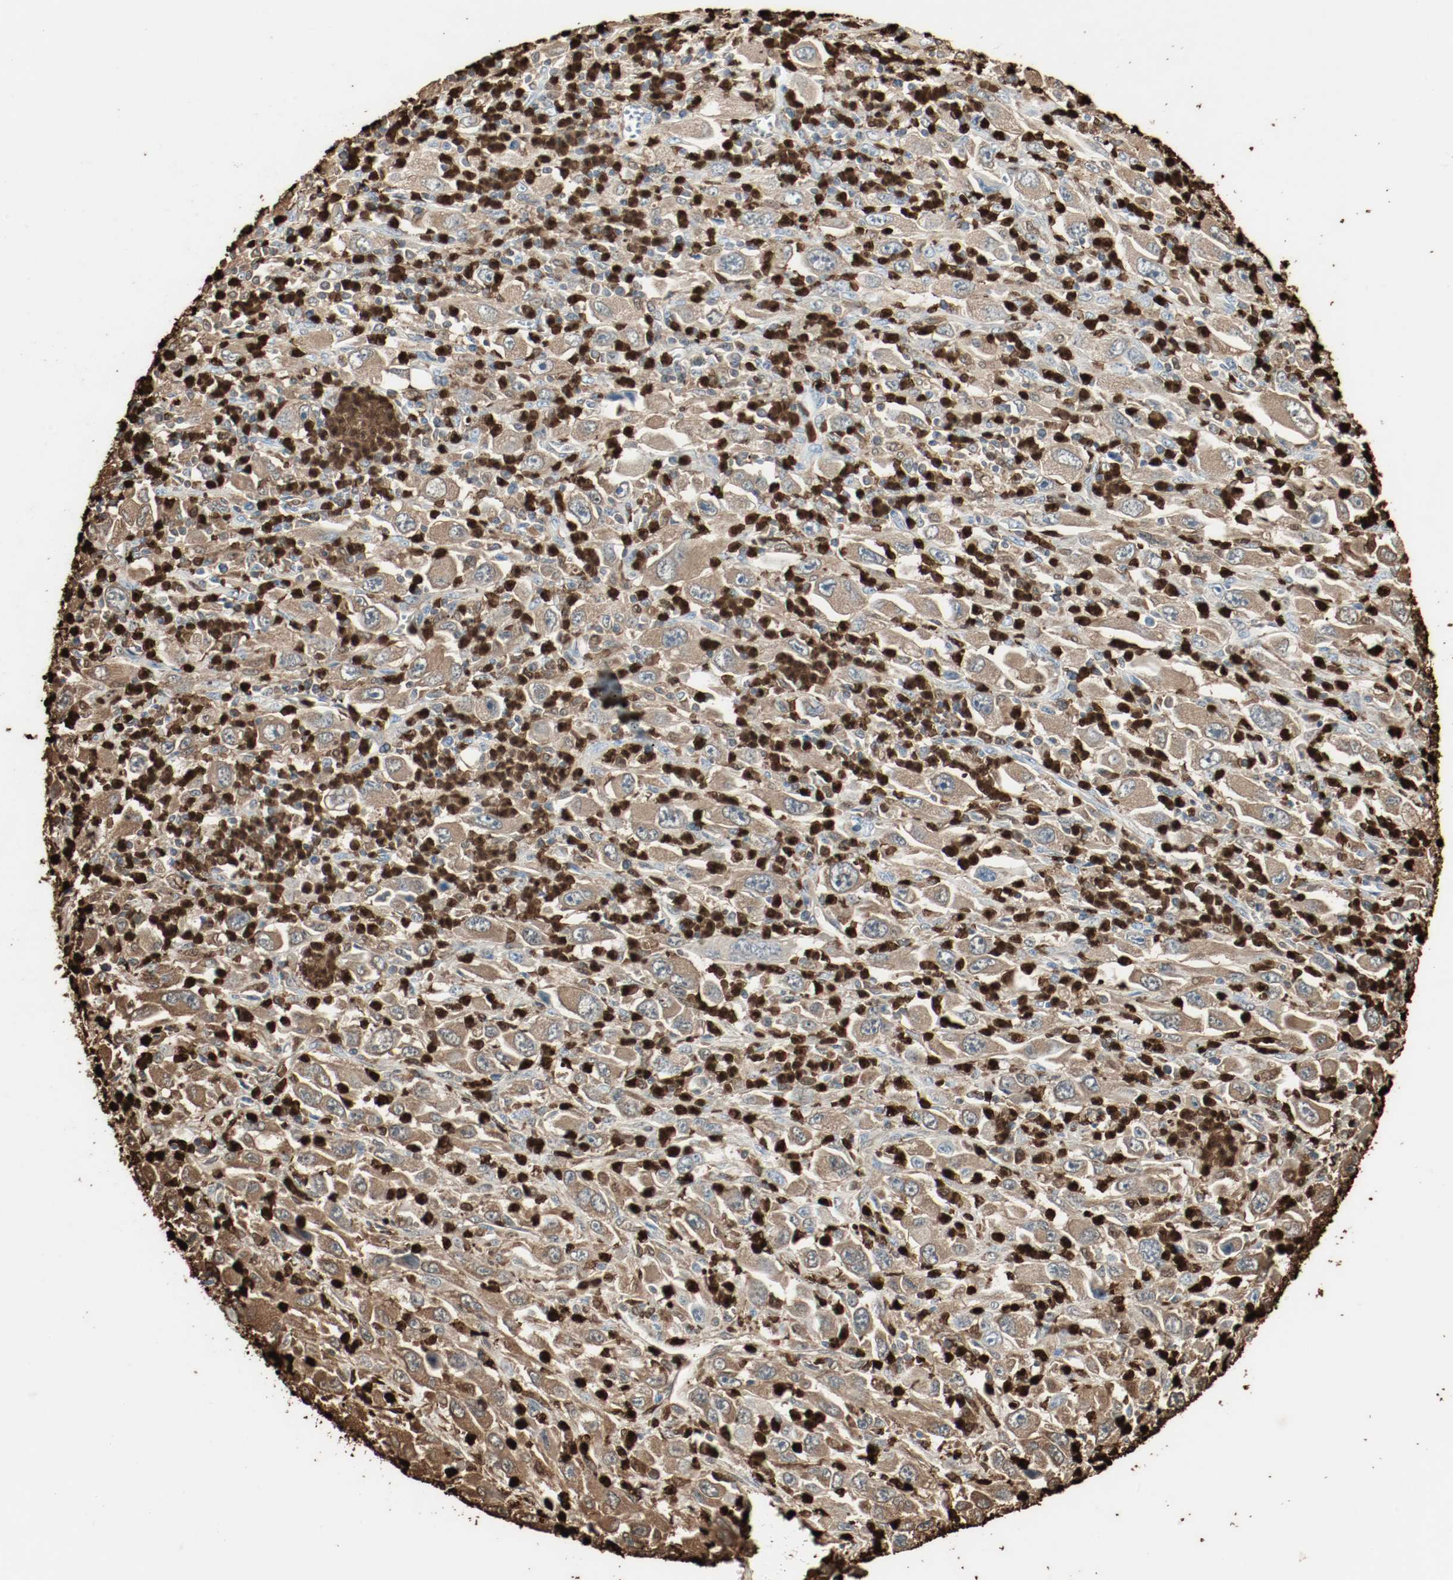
{"staining": {"intensity": "moderate", "quantity": ">75%", "location": "cytoplasmic/membranous"}, "tissue": "melanoma", "cell_type": "Tumor cells", "image_type": "cancer", "snomed": [{"axis": "morphology", "description": "Malignant melanoma, Metastatic site"}, {"axis": "topography", "description": "Skin"}], "caption": "Malignant melanoma (metastatic site) stained for a protein (brown) shows moderate cytoplasmic/membranous positive staining in approximately >75% of tumor cells.", "gene": "S100A9", "patient": {"sex": "female", "age": 56}}